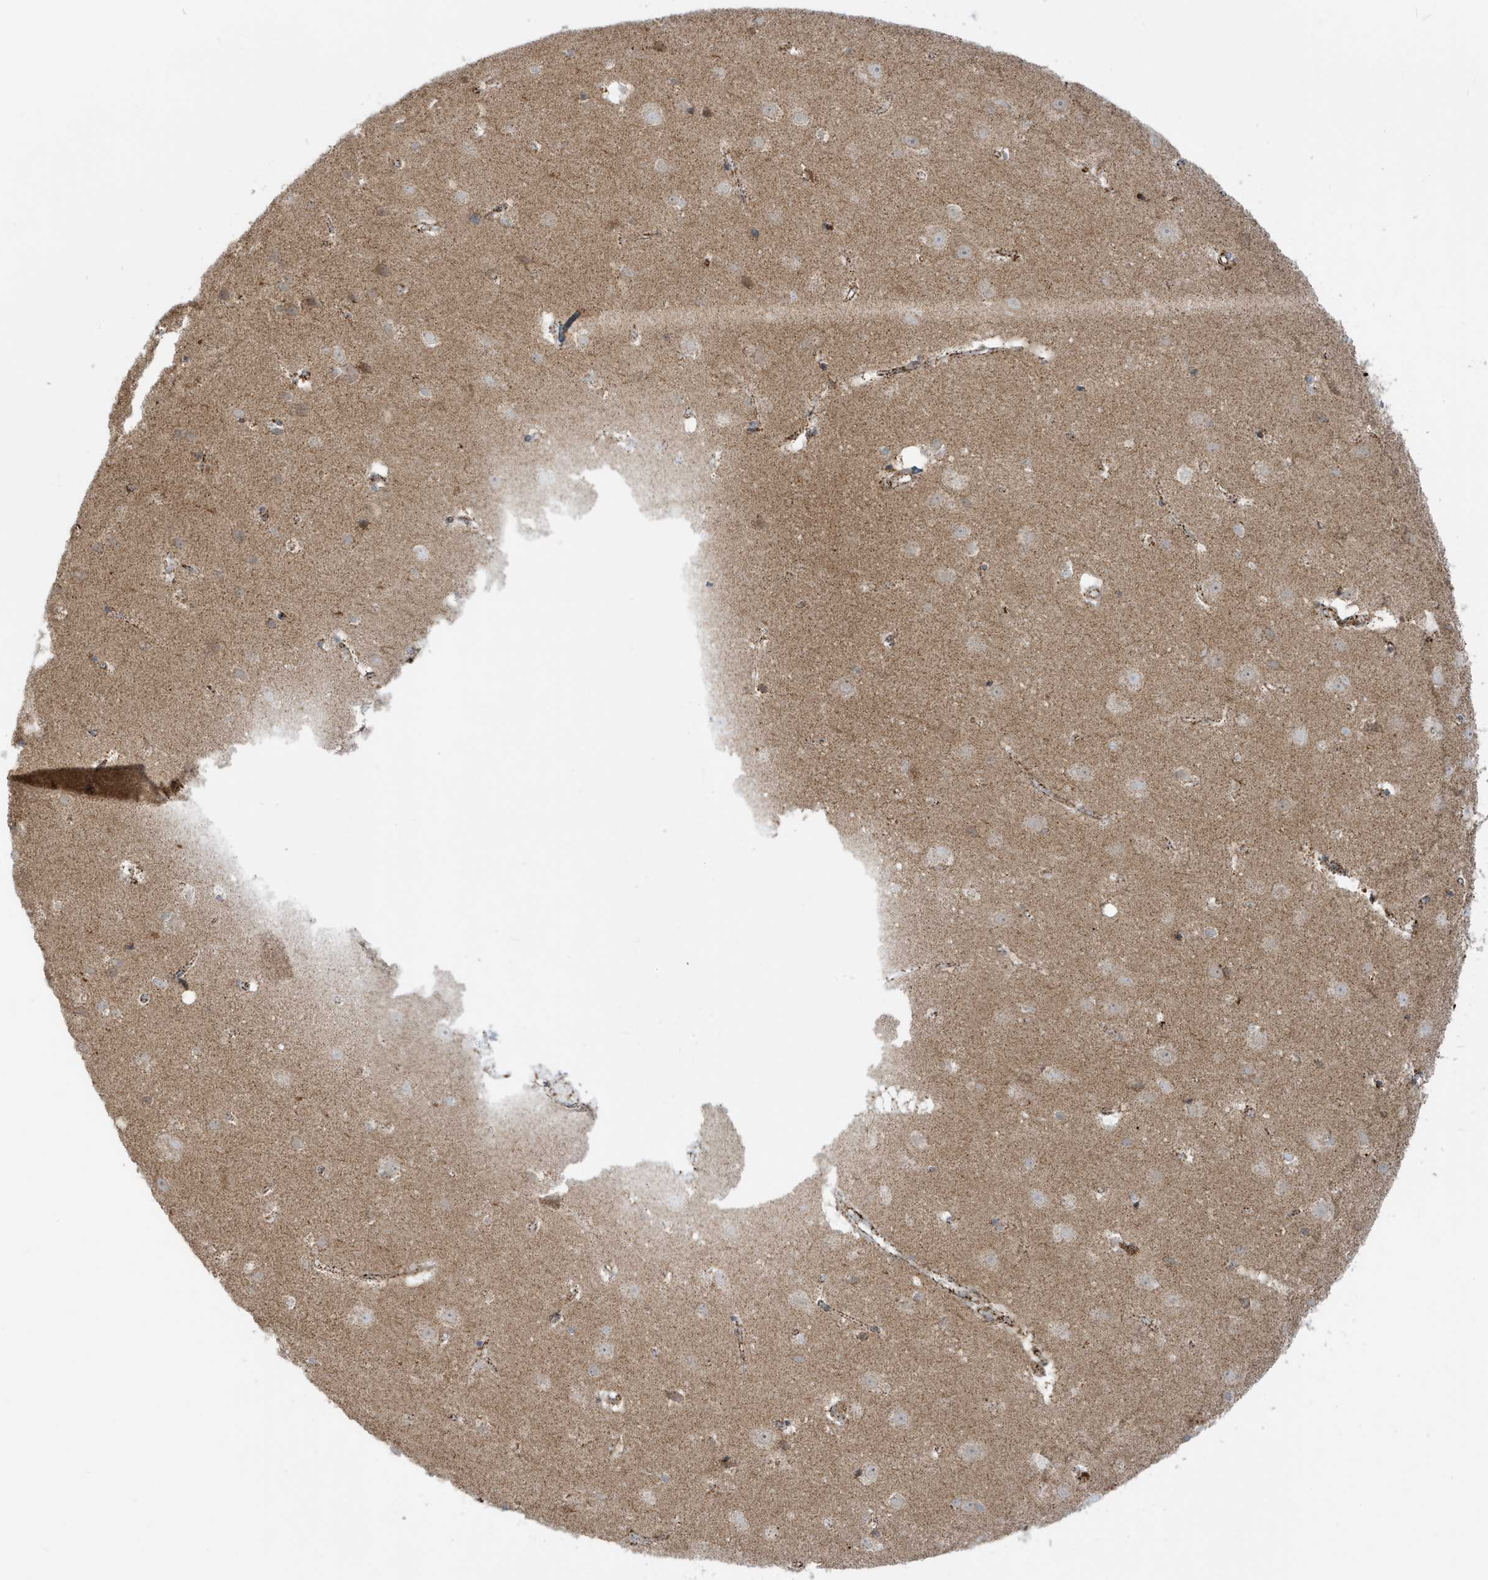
{"staining": {"intensity": "moderate", "quantity": ">75%", "location": "cytoplasmic/membranous"}, "tissue": "cerebral cortex", "cell_type": "Endothelial cells", "image_type": "normal", "snomed": [{"axis": "morphology", "description": "Normal tissue, NOS"}, {"axis": "topography", "description": "Cerebral cortex"}], "caption": "DAB immunohistochemical staining of unremarkable cerebral cortex demonstrates moderate cytoplasmic/membranous protein positivity in approximately >75% of endothelial cells.", "gene": "IFT57", "patient": {"sex": "male", "age": 54}}